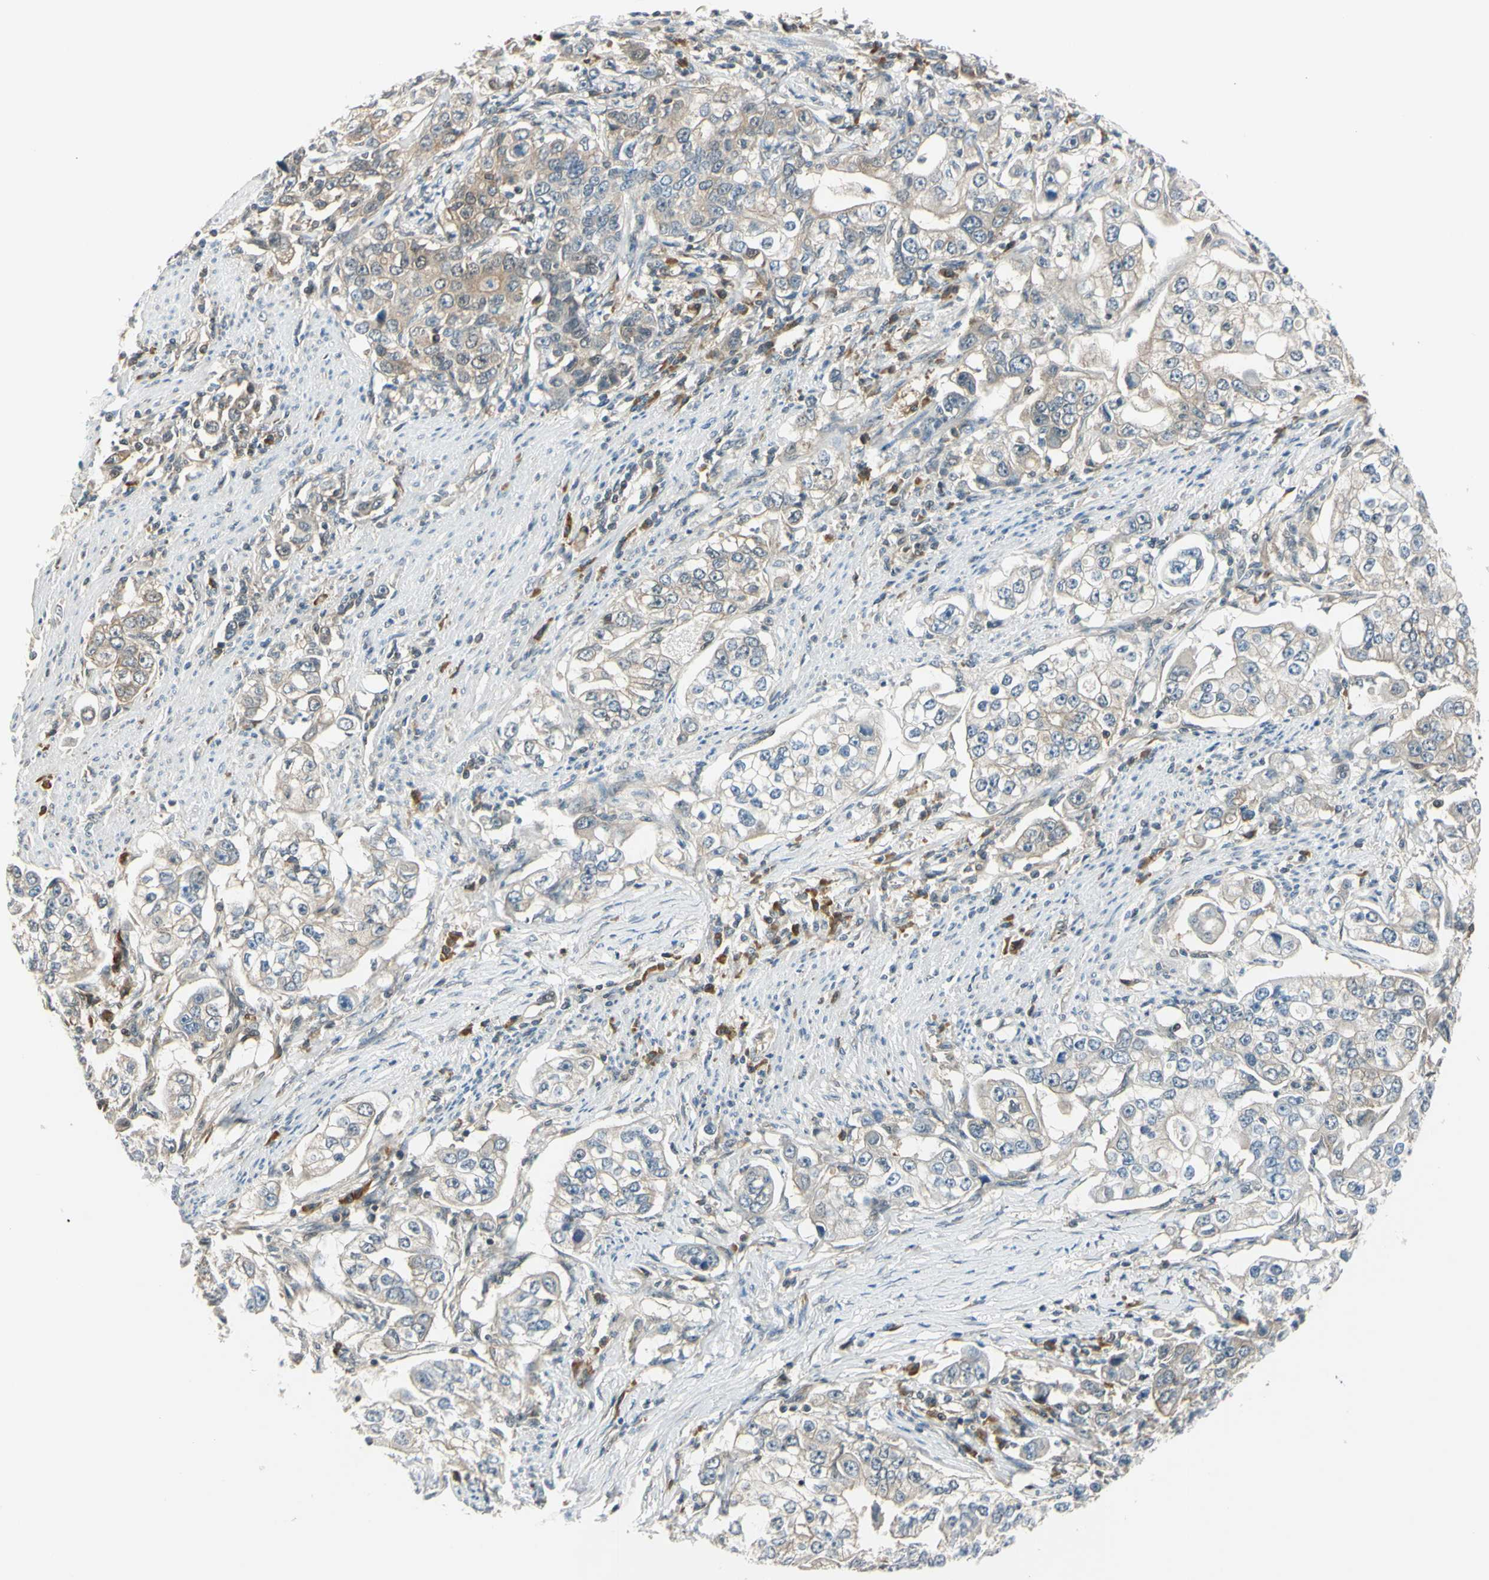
{"staining": {"intensity": "weak", "quantity": ">75%", "location": "cytoplasmic/membranous,nuclear"}, "tissue": "stomach cancer", "cell_type": "Tumor cells", "image_type": "cancer", "snomed": [{"axis": "morphology", "description": "Adenocarcinoma, NOS"}, {"axis": "topography", "description": "Stomach, lower"}], "caption": "There is low levels of weak cytoplasmic/membranous and nuclear expression in tumor cells of stomach cancer (adenocarcinoma), as demonstrated by immunohistochemical staining (brown color).", "gene": "RASGRF1", "patient": {"sex": "female", "age": 72}}